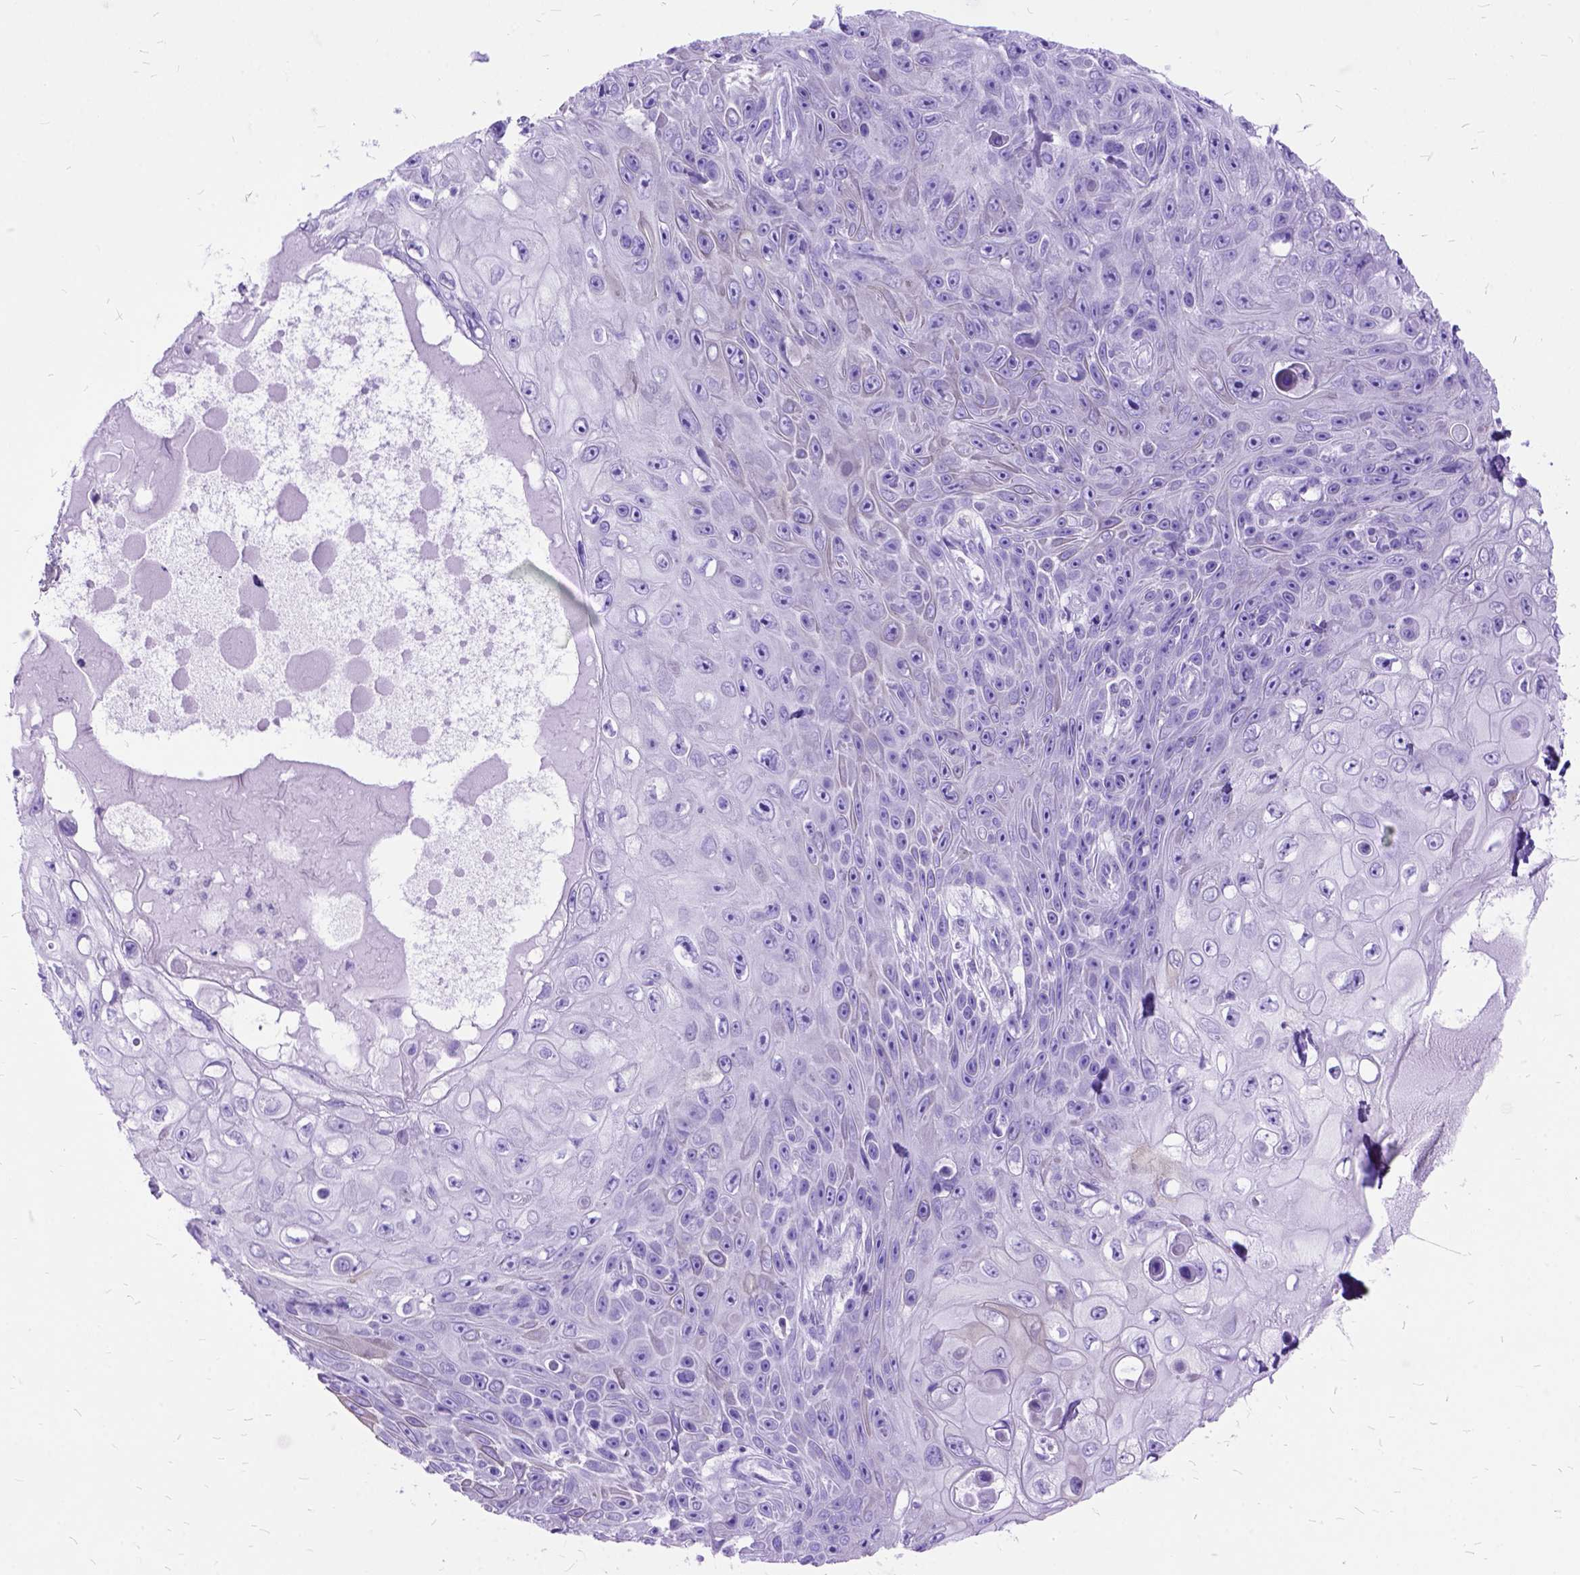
{"staining": {"intensity": "negative", "quantity": "none", "location": "none"}, "tissue": "skin cancer", "cell_type": "Tumor cells", "image_type": "cancer", "snomed": [{"axis": "morphology", "description": "Squamous cell carcinoma, NOS"}, {"axis": "topography", "description": "Skin"}], "caption": "Tumor cells show no significant positivity in skin cancer (squamous cell carcinoma). (Stains: DAB immunohistochemistry with hematoxylin counter stain, Microscopy: brightfield microscopy at high magnification).", "gene": "DNAH2", "patient": {"sex": "male", "age": 82}}